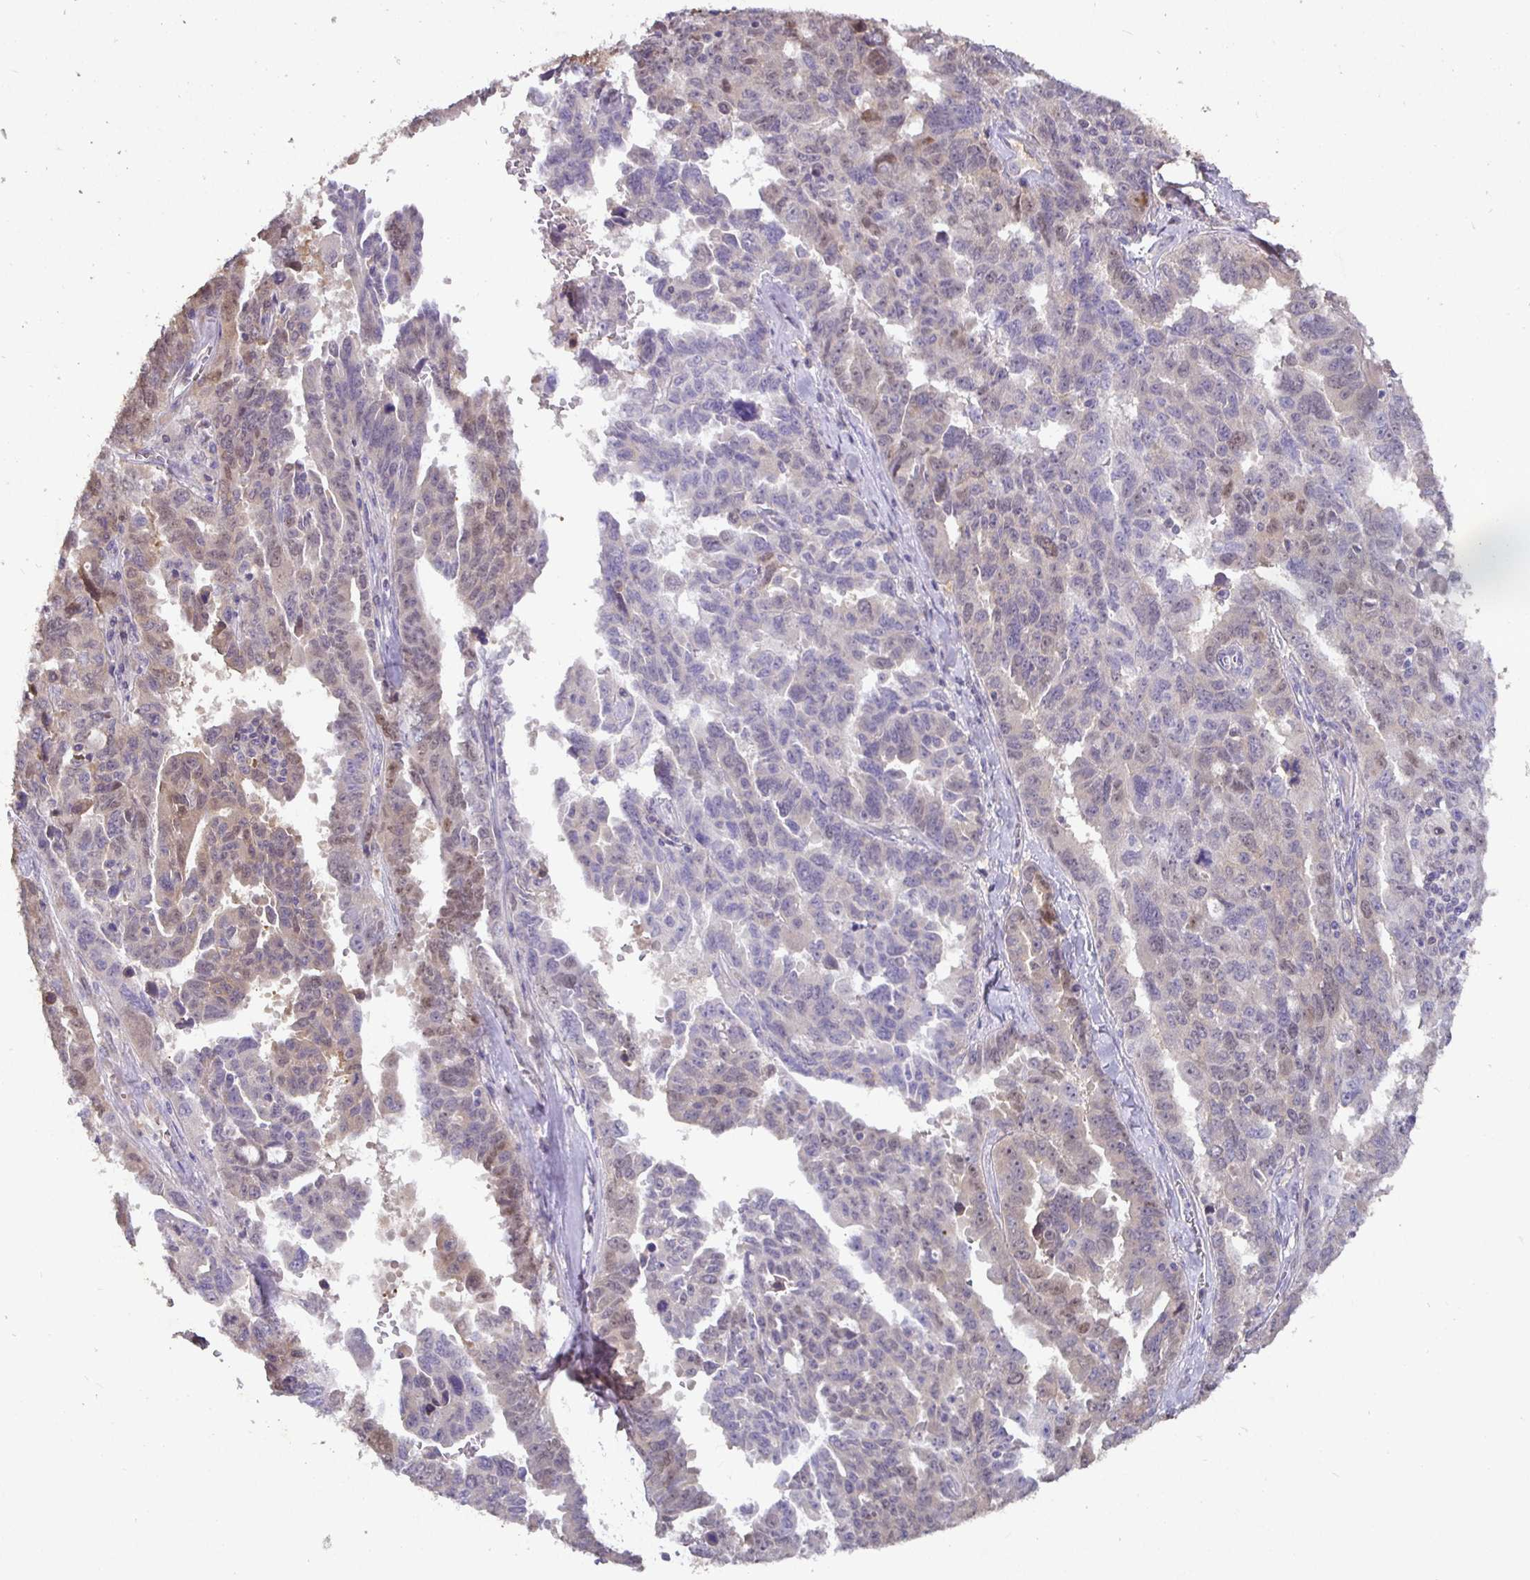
{"staining": {"intensity": "weak", "quantity": "<25%", "location": "nuclear"}, "tissue": "ovarian cancer", "cell_type": "Tumor cells", "image_type": "cancer", "snomed": [{"axis": "morphology", "description": "Adenocarcinoma, NOS"}, {"axis": "morphology", "description": "Carcinoma, endometroid"}, {"axis": "topography", "description": "Ovary"}], "caption": "IHC image of ovarian cancer stained for a protein (brown), which exhibits no staining in tumor cells.", "gene": "SHISA4", "patient": {"sex": "female", "age": 72}}